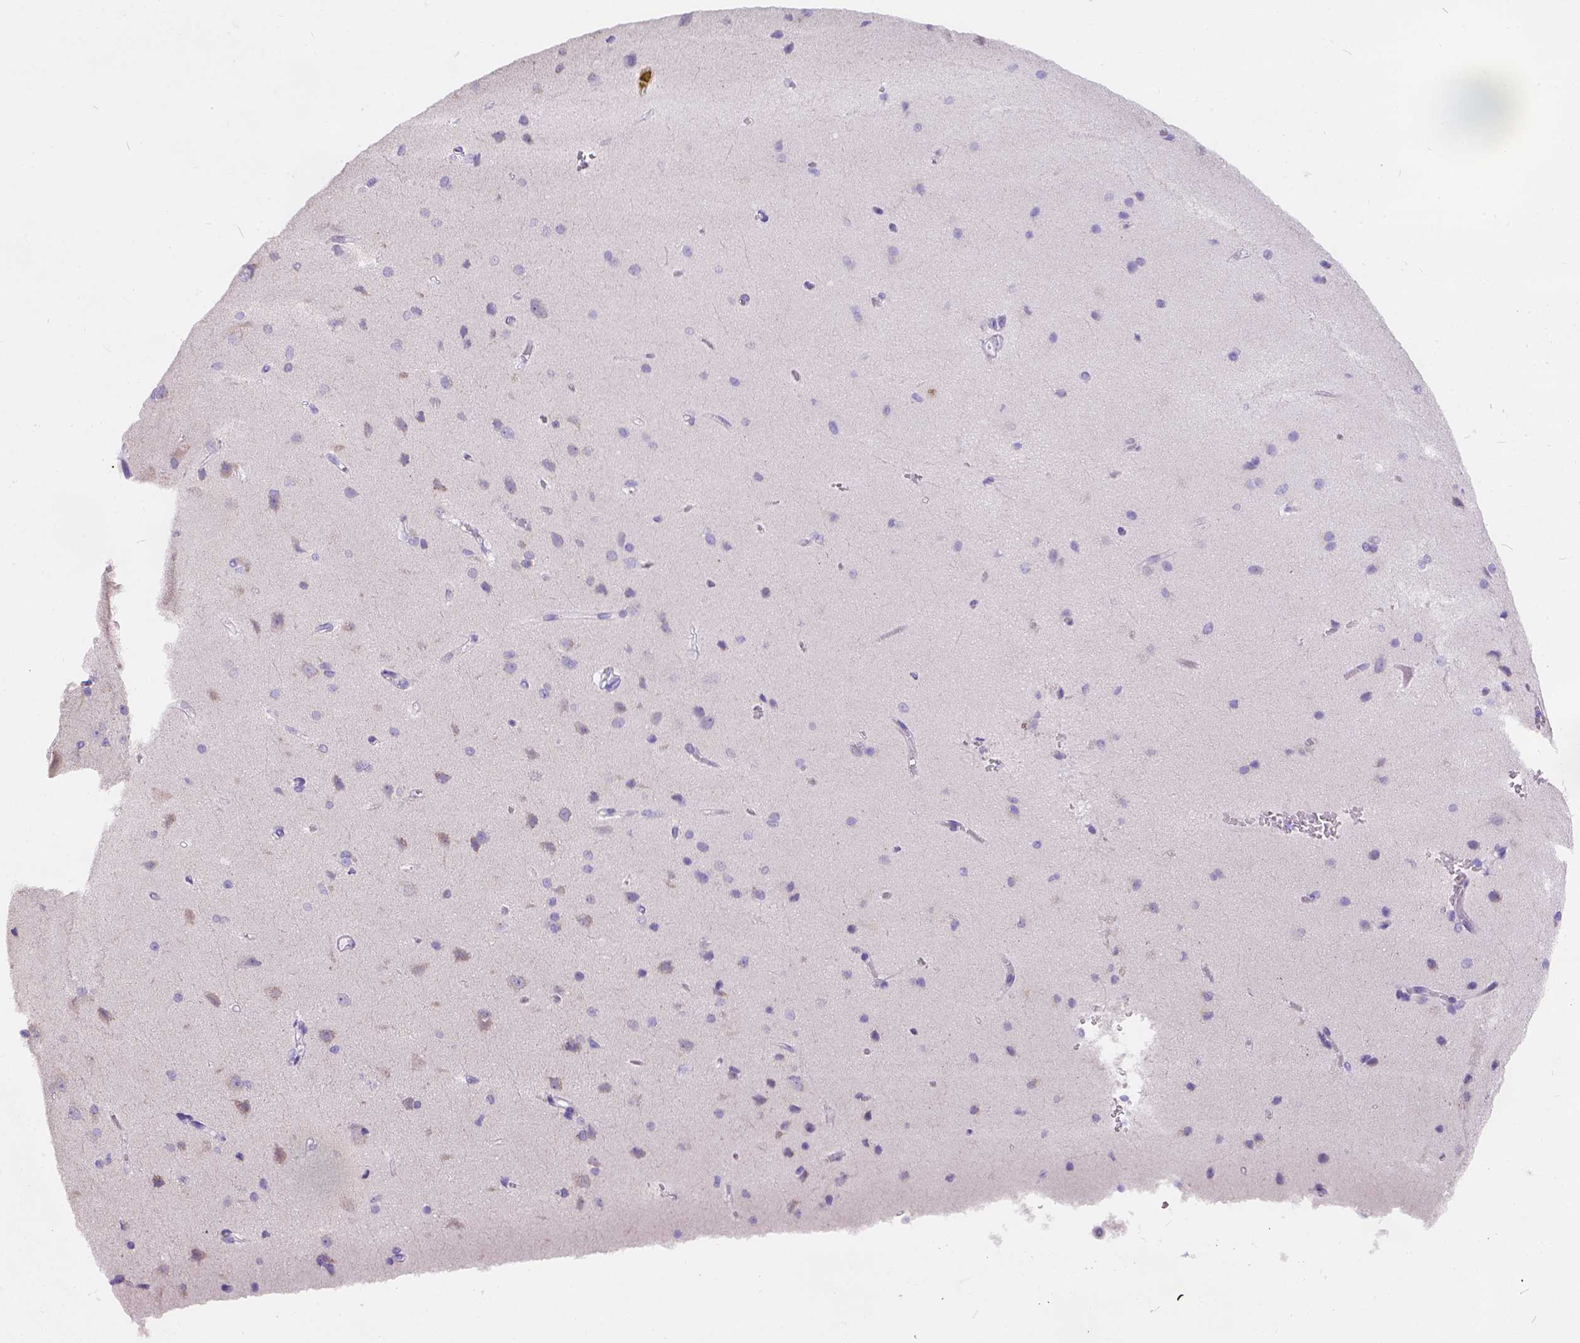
{"staining": {"intensity": "negative", "quantity": "none", "location": "none"}, "tissue": "cerebral cortex", "cell_type": "Endothelial cells", "image_type": "normal", "snomed": [{"axis": "morphology", "description": "Normal tissue, NOS"}, {"axis": "topography", "description": "Cerebral cortex"}], "caption": "Immunohistochemistry histopathology image of normal cerebral cortex: cerebral cortex stained with DAB demonstrates no significant protein expression in endothelial cells.", "gene": "PHF7", "patient": {"sex": "male", "age": 37}}